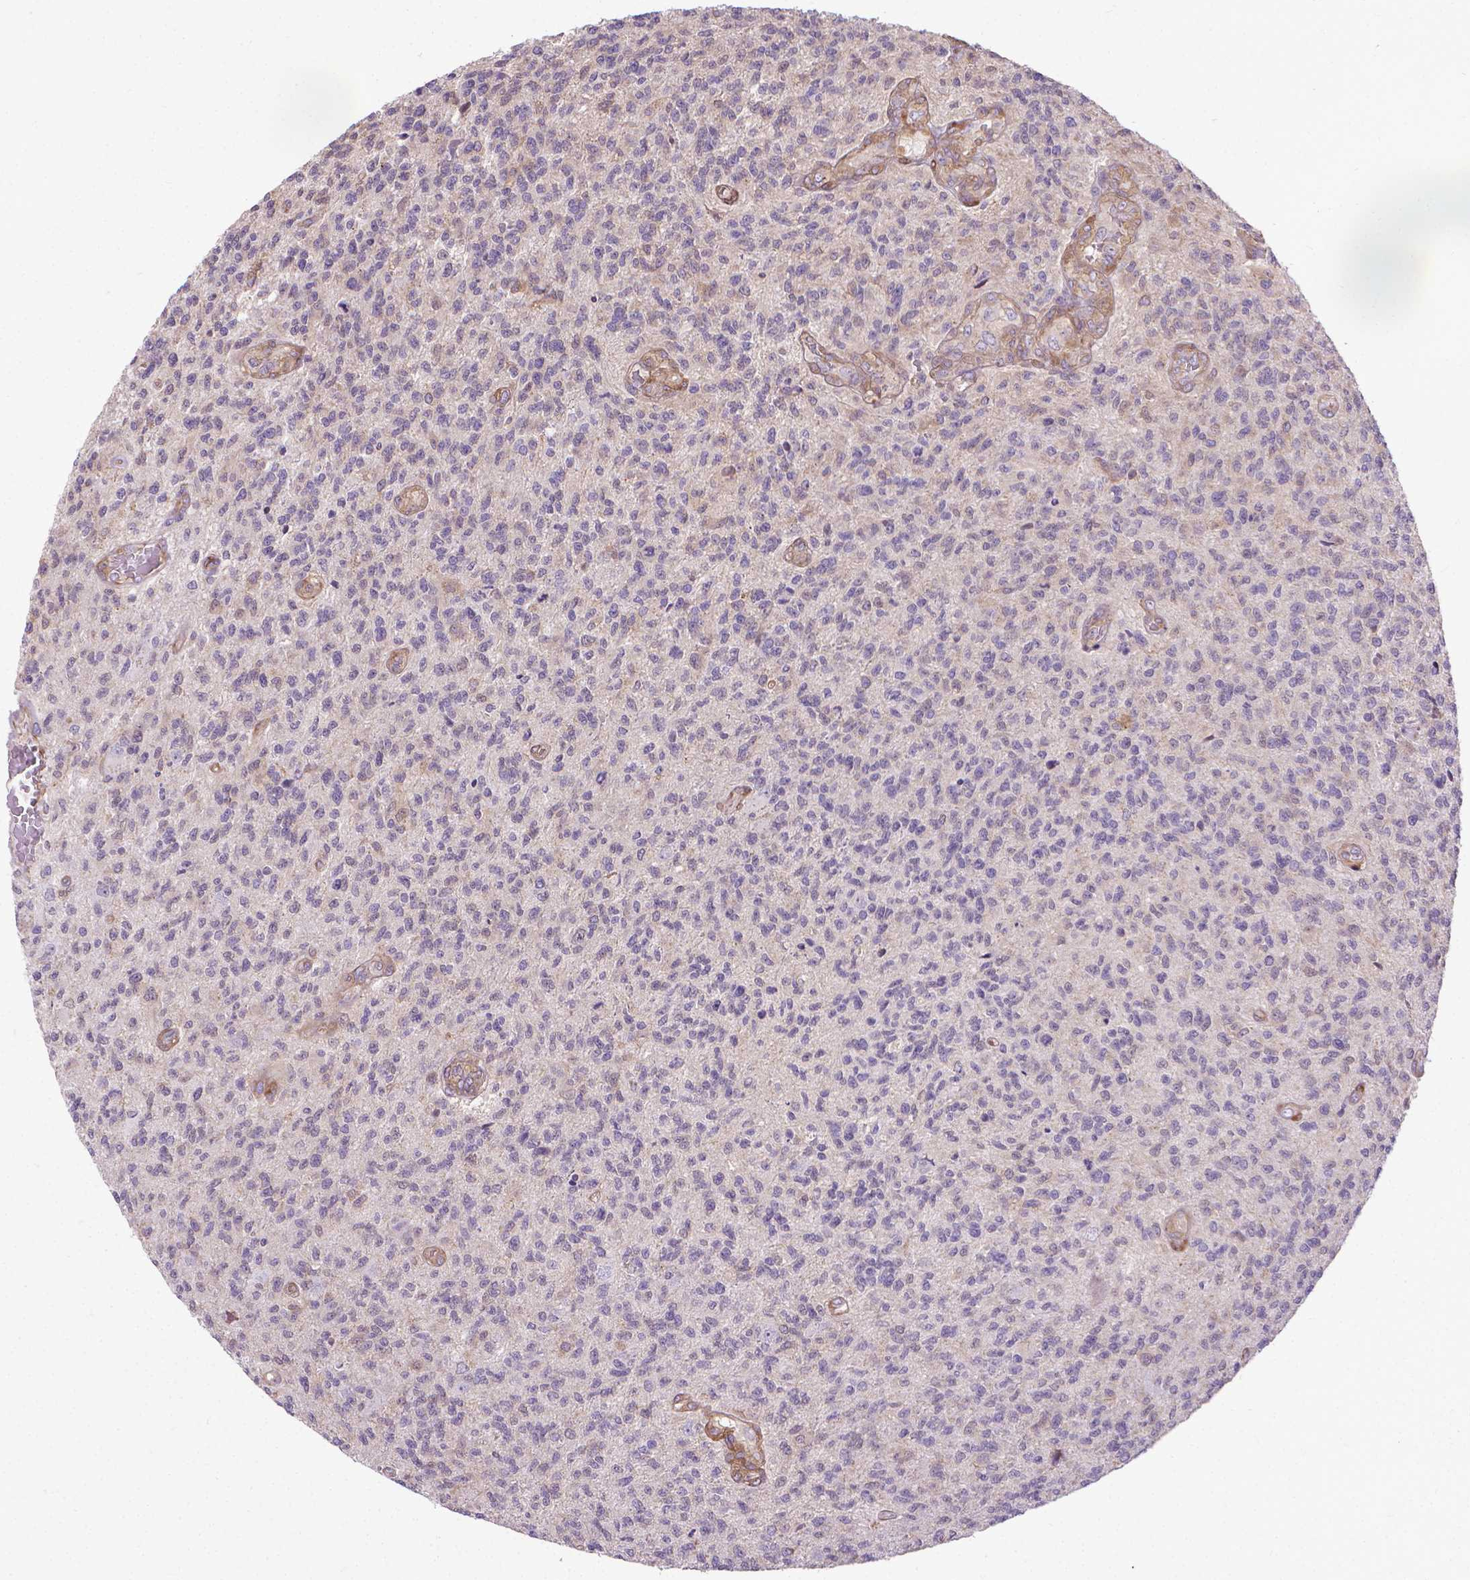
{"staining": {"intensity": "negative", "quantity": "none", "location": "none"}, "tissue": "glioma", "cell_type": "Tumor cells", "image_type": "cancer", "snomed": [{"axis": "morphology", "description": "Glioma, malignant, High grade"}, {"axis": "topography", "description": "Brain"}], "caption": "Immunohistochemistry (IHC) photomicrograph of neoplastic tissue: human high-grade glioma (malignant) stained with DAB shows no significant protein expression in tumor cells.", "gene": "CFAP299", "patient": {"sex": "male", "age": 56}}